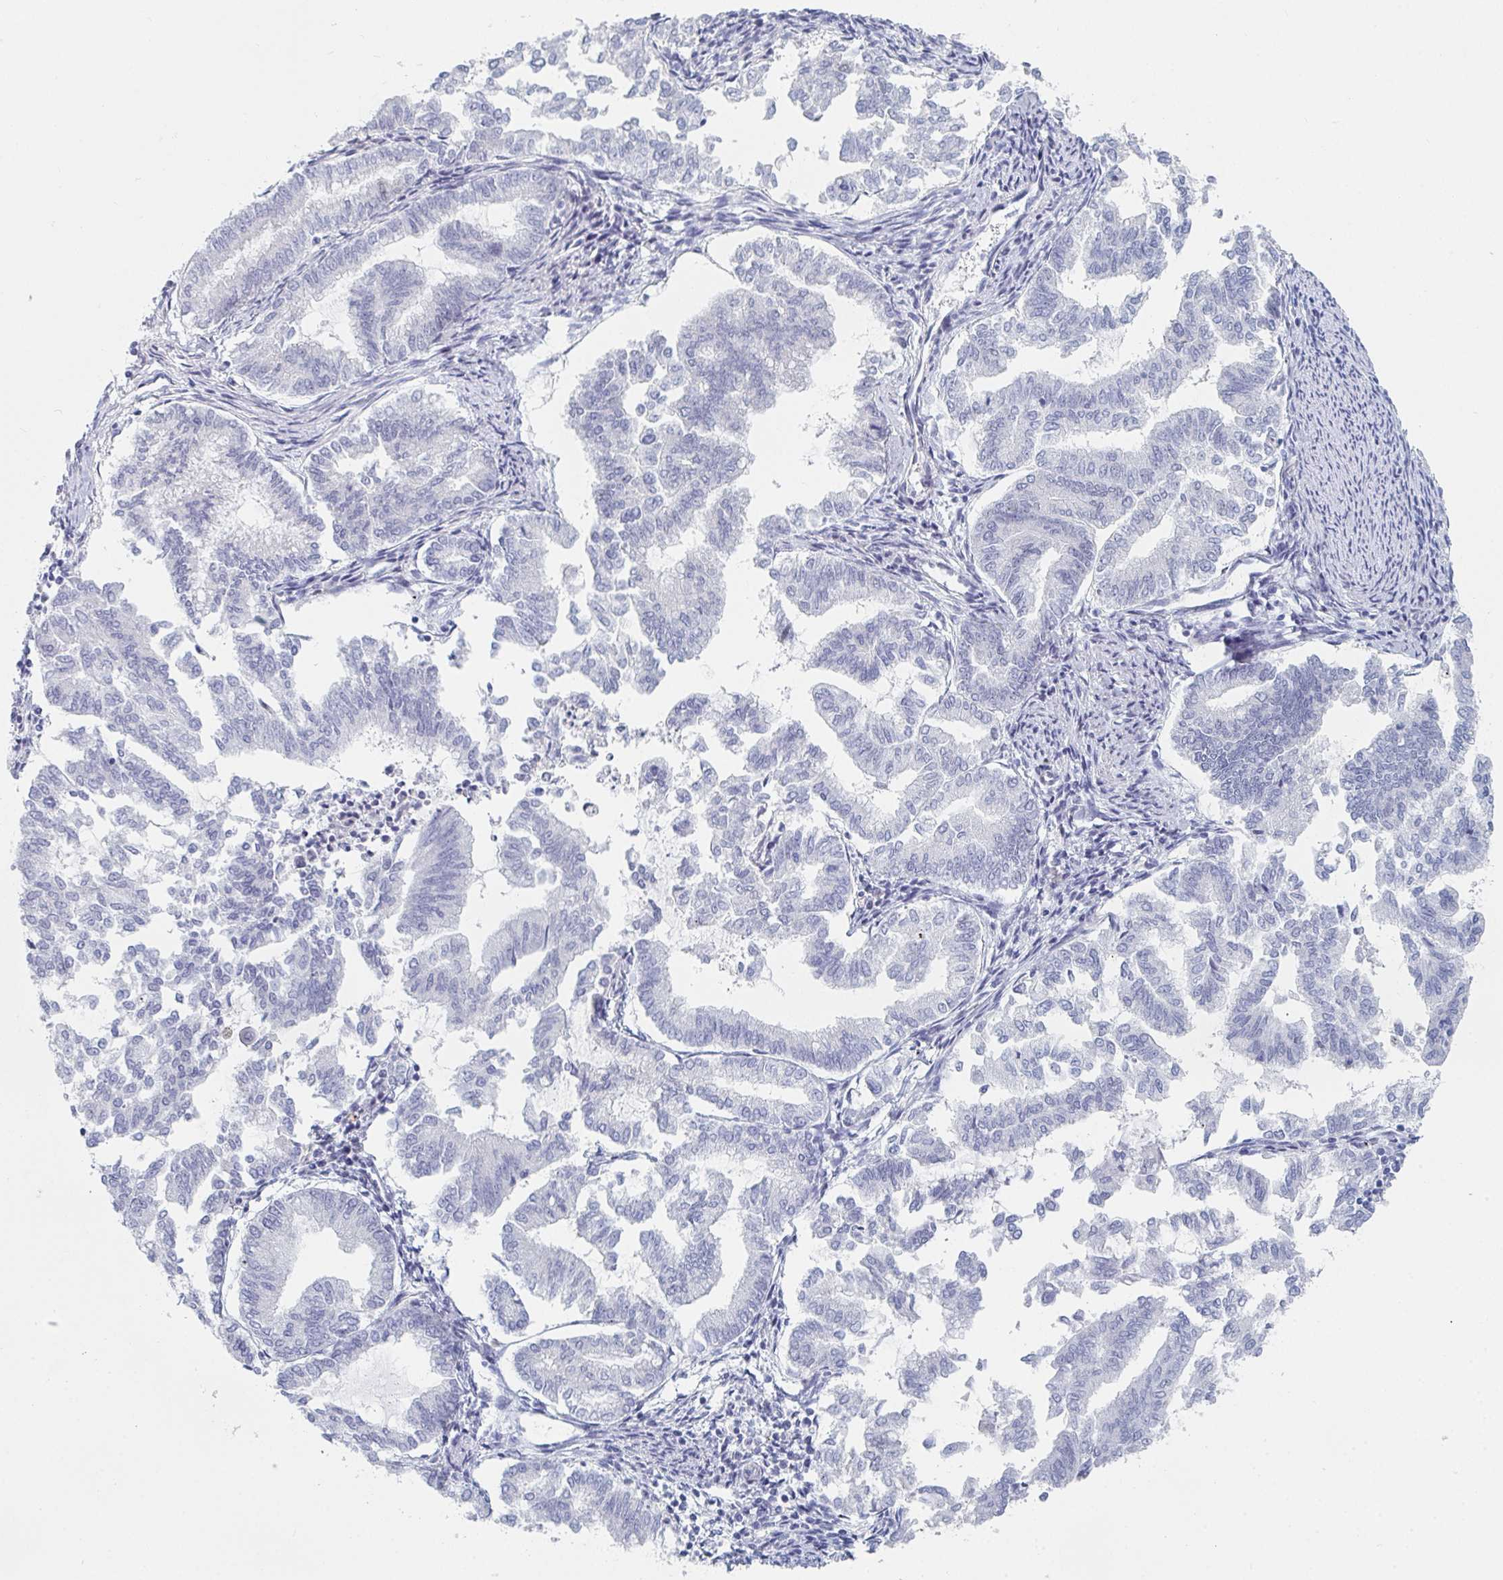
{"staining": {"intensity": "negative", "quantity": "none", "location": "none"}, "tissue": "endometrial cancer", "cell_type": "Tumor cells", "image_type": "cancer", "snomed": [{"axis": "morphology", "description": "Adenocarcinoma, NOS"}, {"axis": "topography", "description": "Endometrium"}], "caption": "A high-resolution image shows IHC staining of adenocarcinoma (endometrial), which shows no significant positivity in tumor cells.", "gene": "NR1H2", "patient": {"sex": "female", "age": 79}}